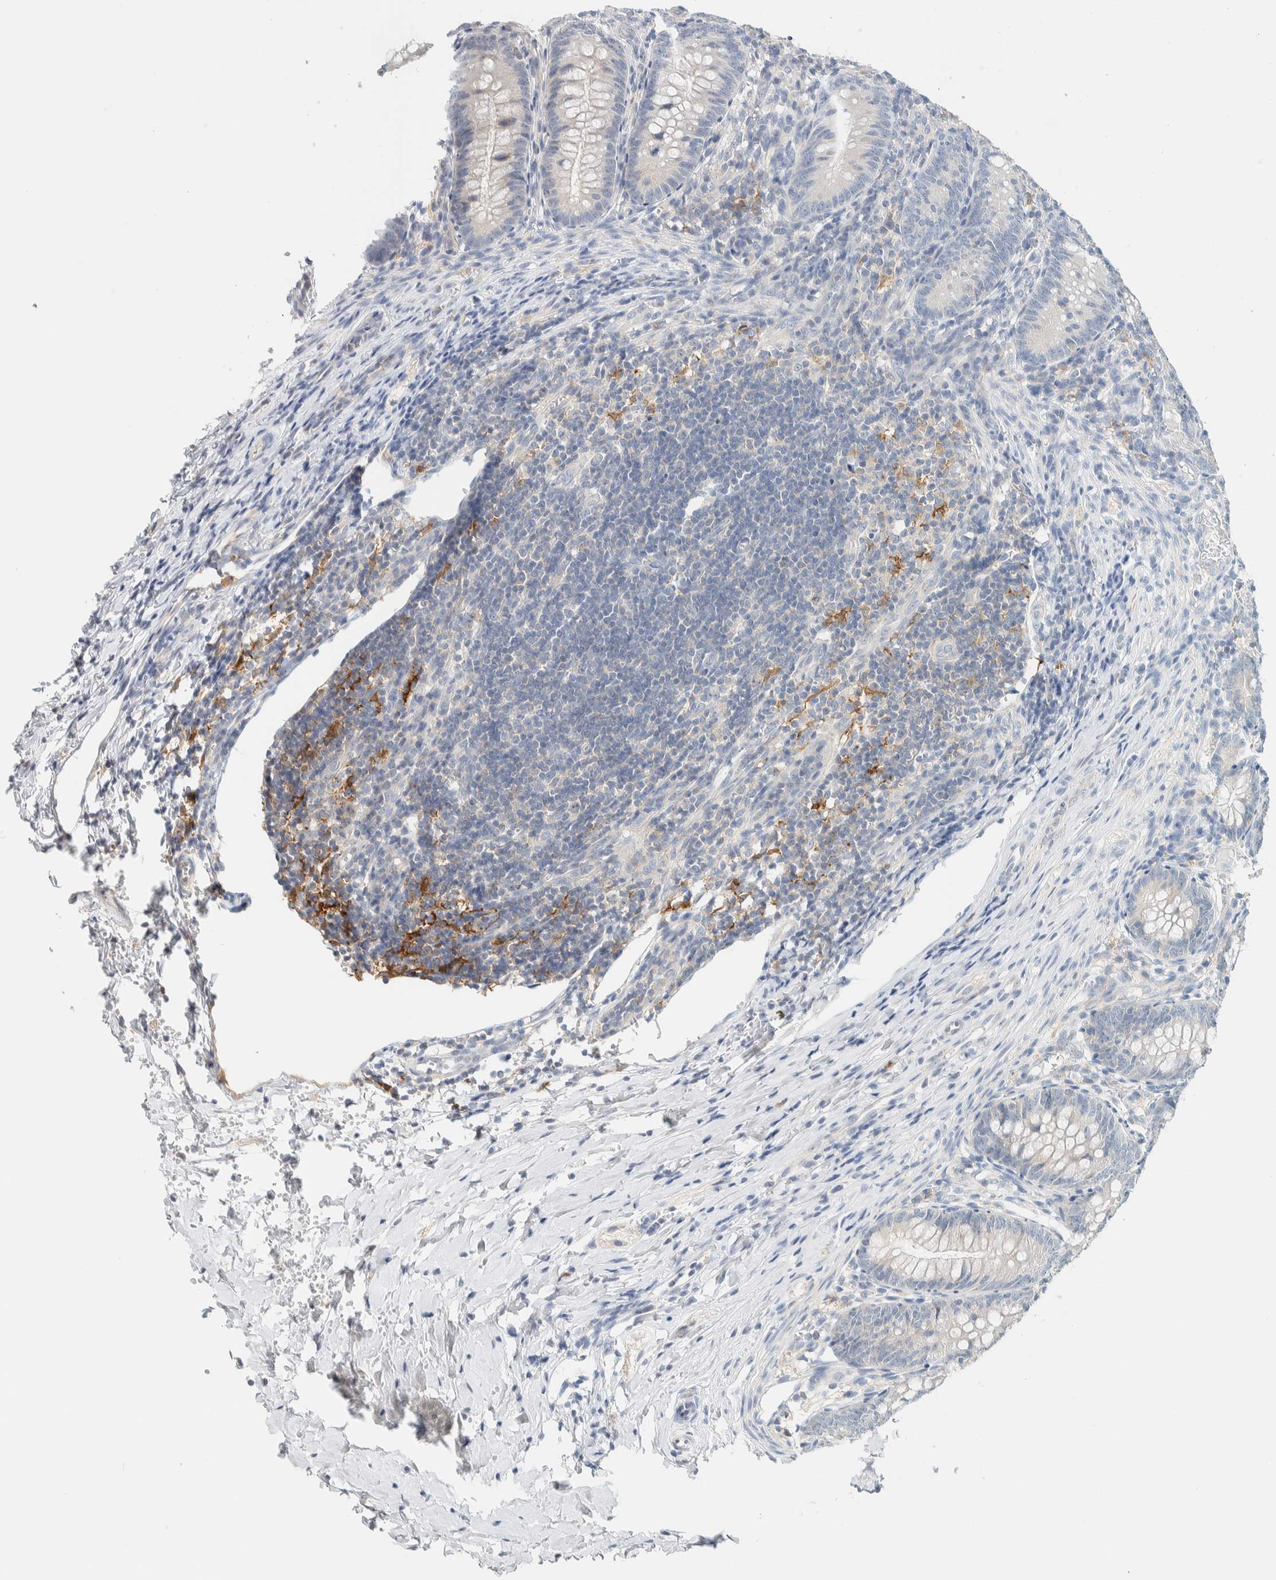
{"staining": {"intensity": "negative", "quantity": "none", "location": "none"}, "tissue": "appendix", "cell_type": "Glandular cells", "image_type": "normal", "snomed": [{"axis": "morphology", "description": "Normal tissue, NOS"}, {"axis": "topography", "description": "Appendix"}], "caption": "Glandular cells are negative for brown protein staining in benign appendix. (DAB (3,3'-diaminobenzidine) IHC visualized using brightfield microscopy, high magnification).", "gene": "NDE1", "patient": {"sex": "male", "age": 1}}